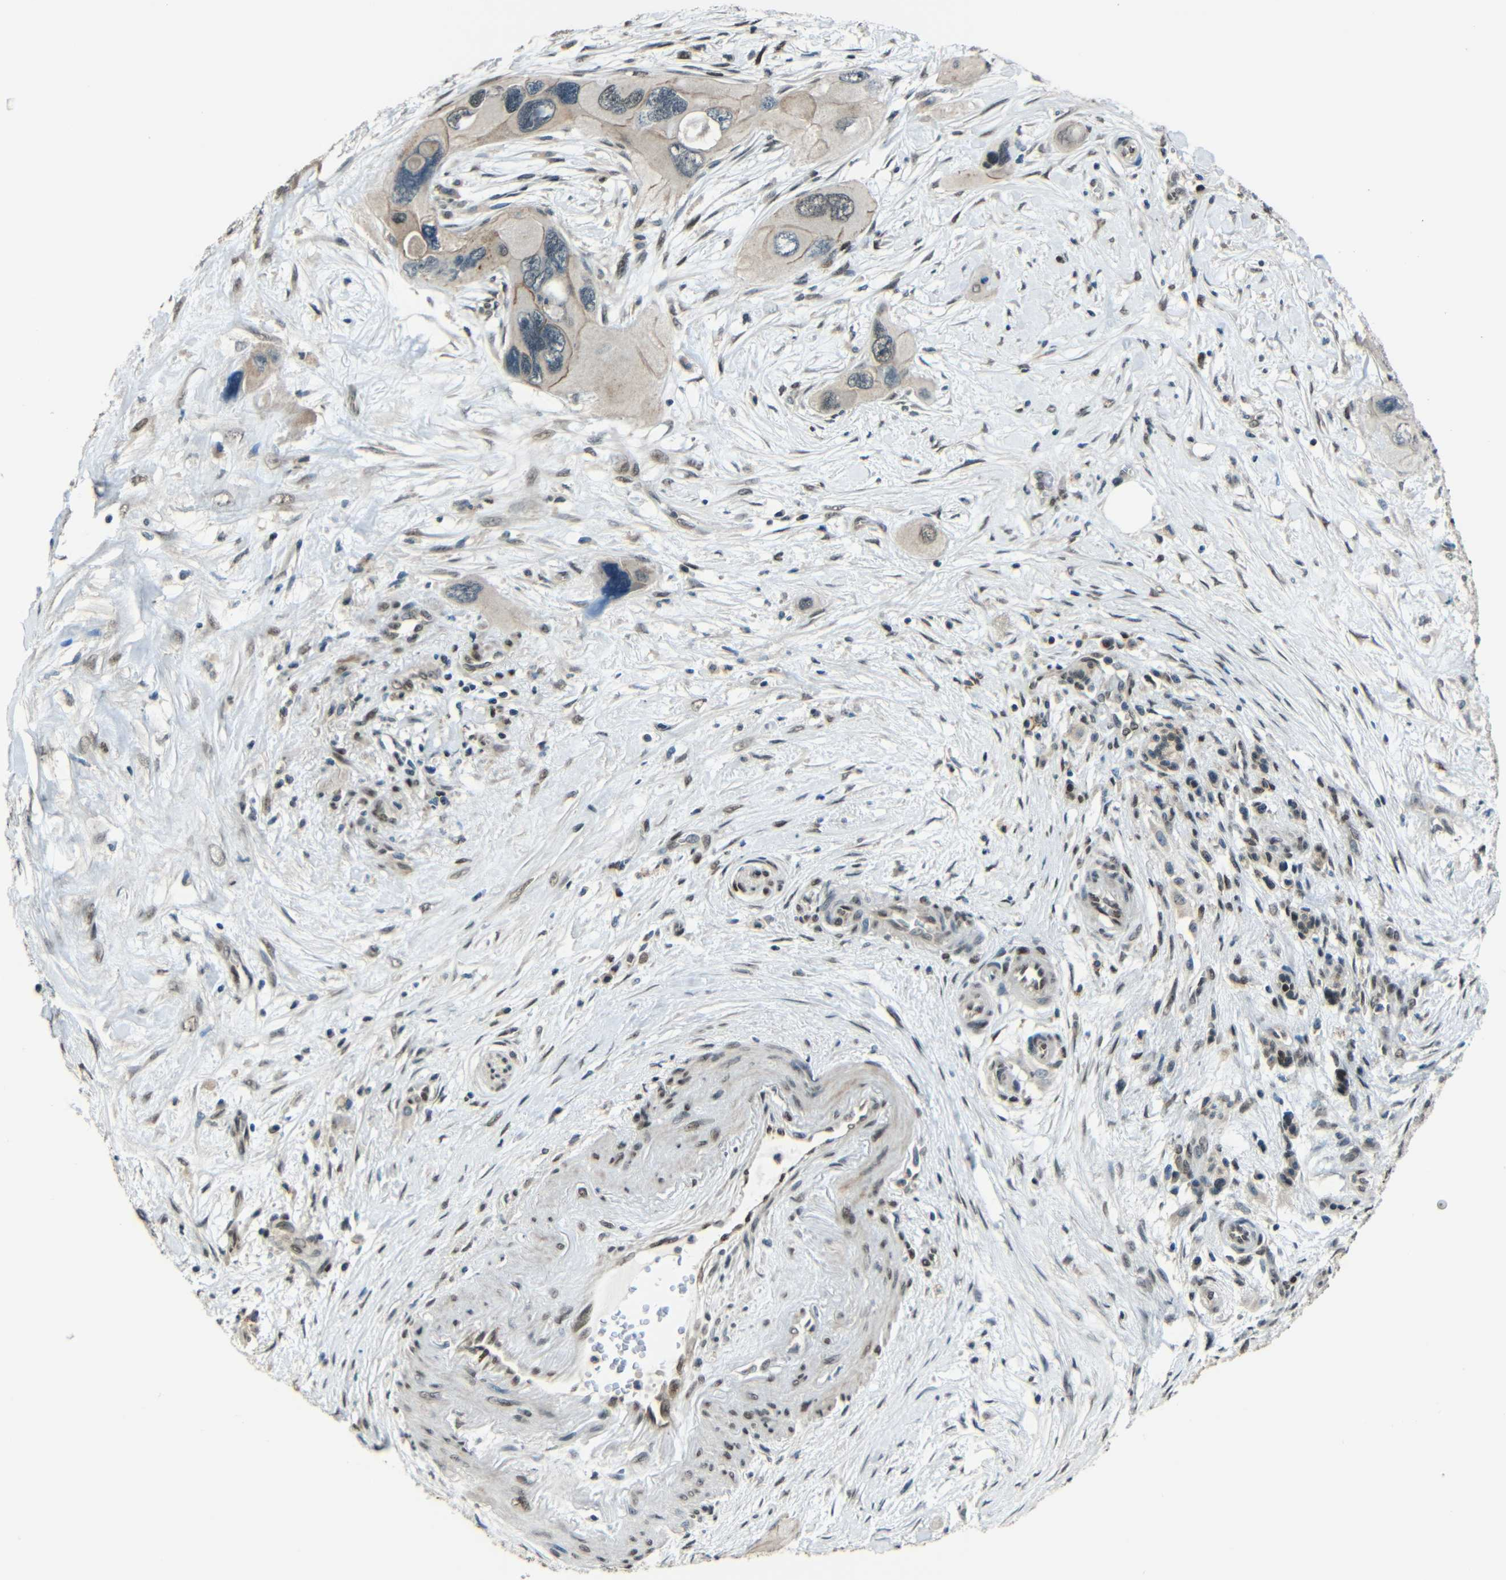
{"staining": {"intensity": "weak", "quantity": "25%-75%", "location": "cytoplasmic/membranous"}, "tissue": "pancreatic cancer", "cell_type": "Tumor cells", "image_type": "cancer", "snomed": [{"axis": "morphology", "description": "Adenocarcinoma, NOS"}, {"axis": "topography", "description": "Pancreas"}], "caption": "Adenocarcinoma (pancreatic) stained for a protein displays weak cytoplasmic/membranous positivity in tumor cells.", "gene": "PSIP1", "patient": {"sex": "male", "age": 73}}